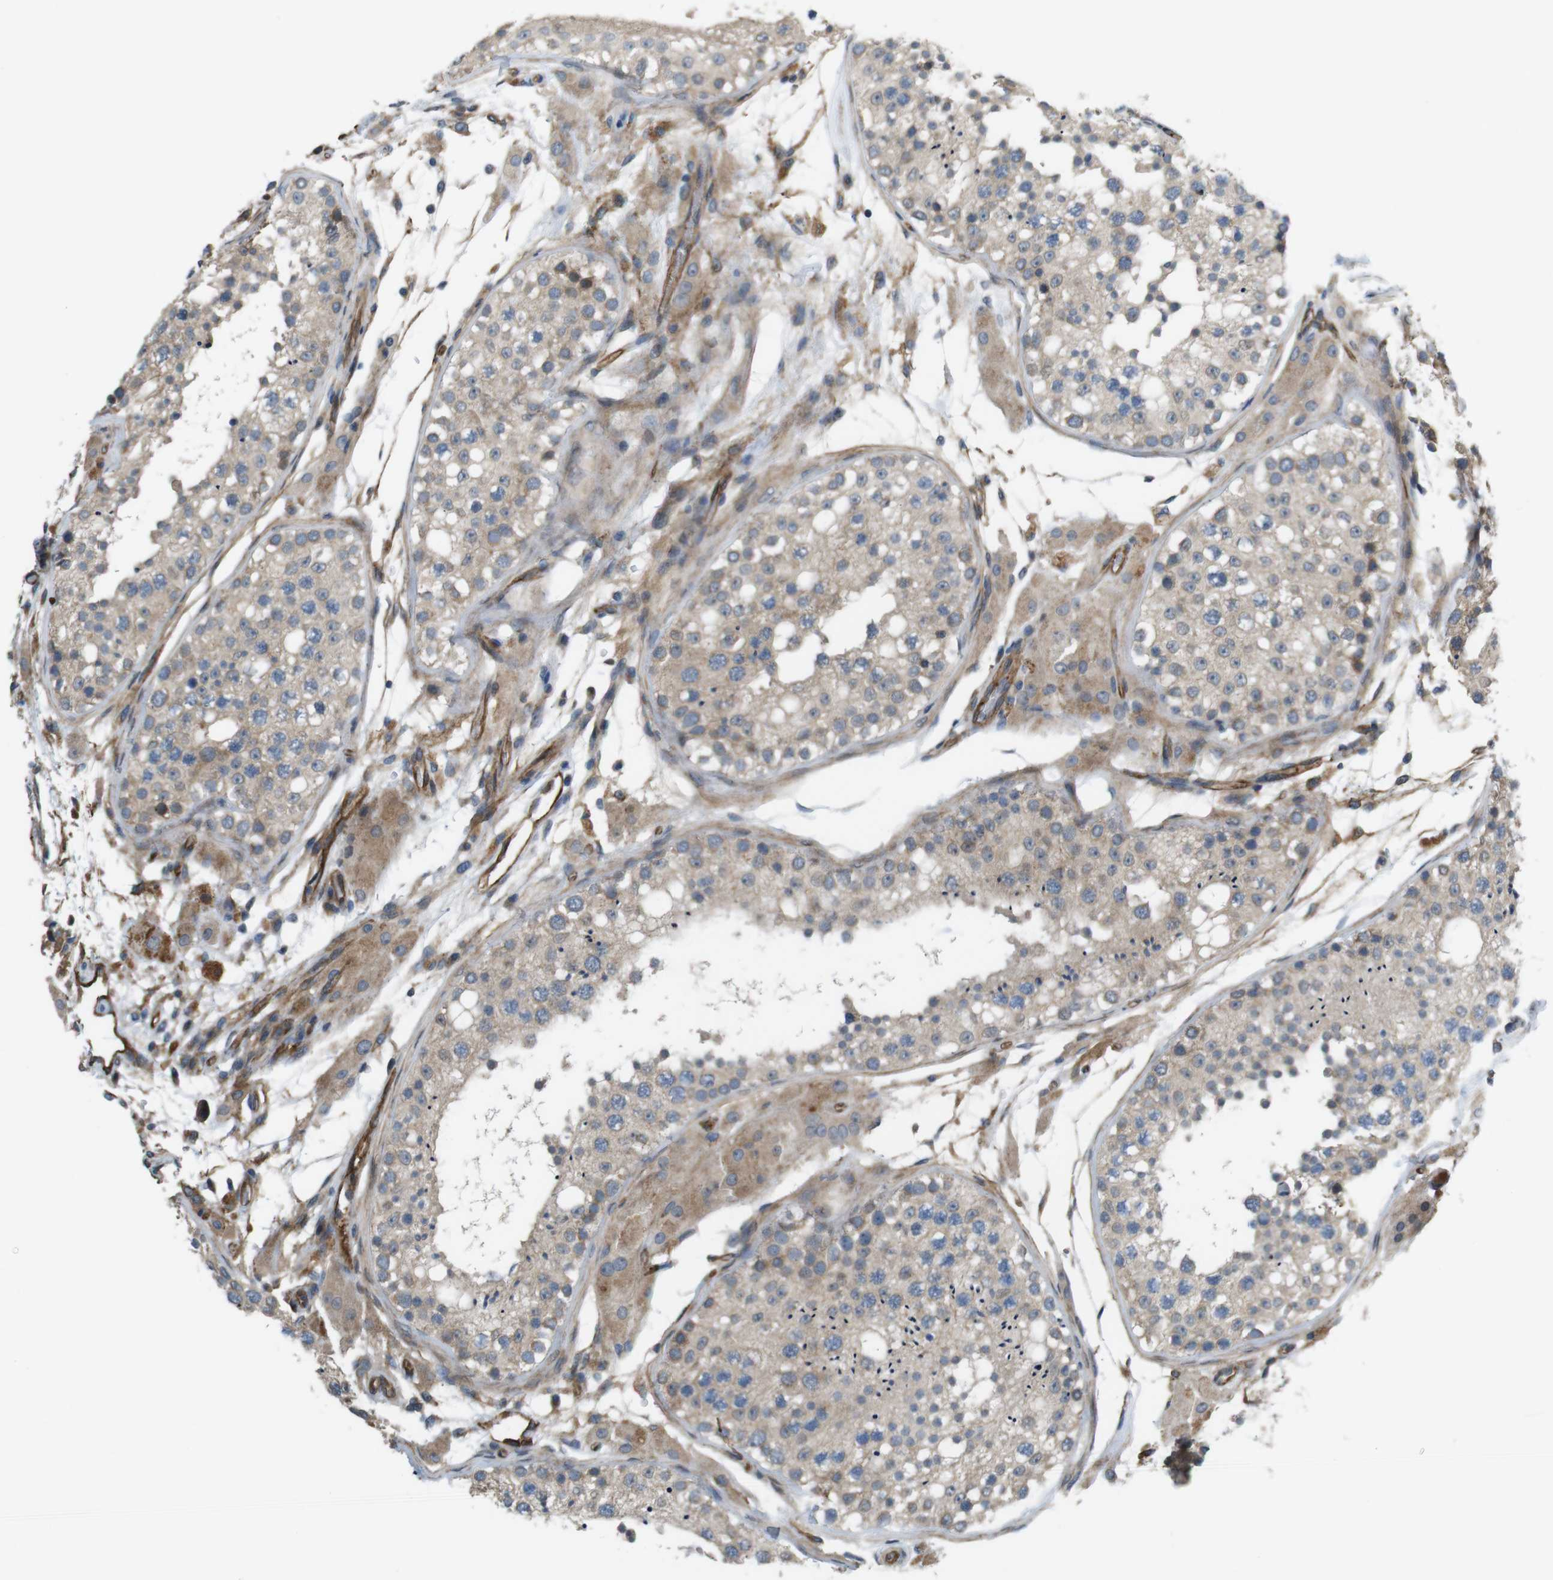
{"staining": {"intensity": "weak", "quantity": ">75%", "location": "cytoplasmic/membranous"}, "tissue": "testis", "cell_type": "Cells in seminiferous ducts", "image_type": "normal", "snomed": [{"axis": "morphology", "description": "Normal tissue, NOS"}, {"axis": "topography", "description": "Testis"}], "caption": "This is a photomicrograph of IHC staining of unremarkable testis, which shows weak staining in the cytoplasmic/membranous of cells in seminiferous ducts.", "gene": "BVES", "patient": {"sex": "male", "age": 26}}